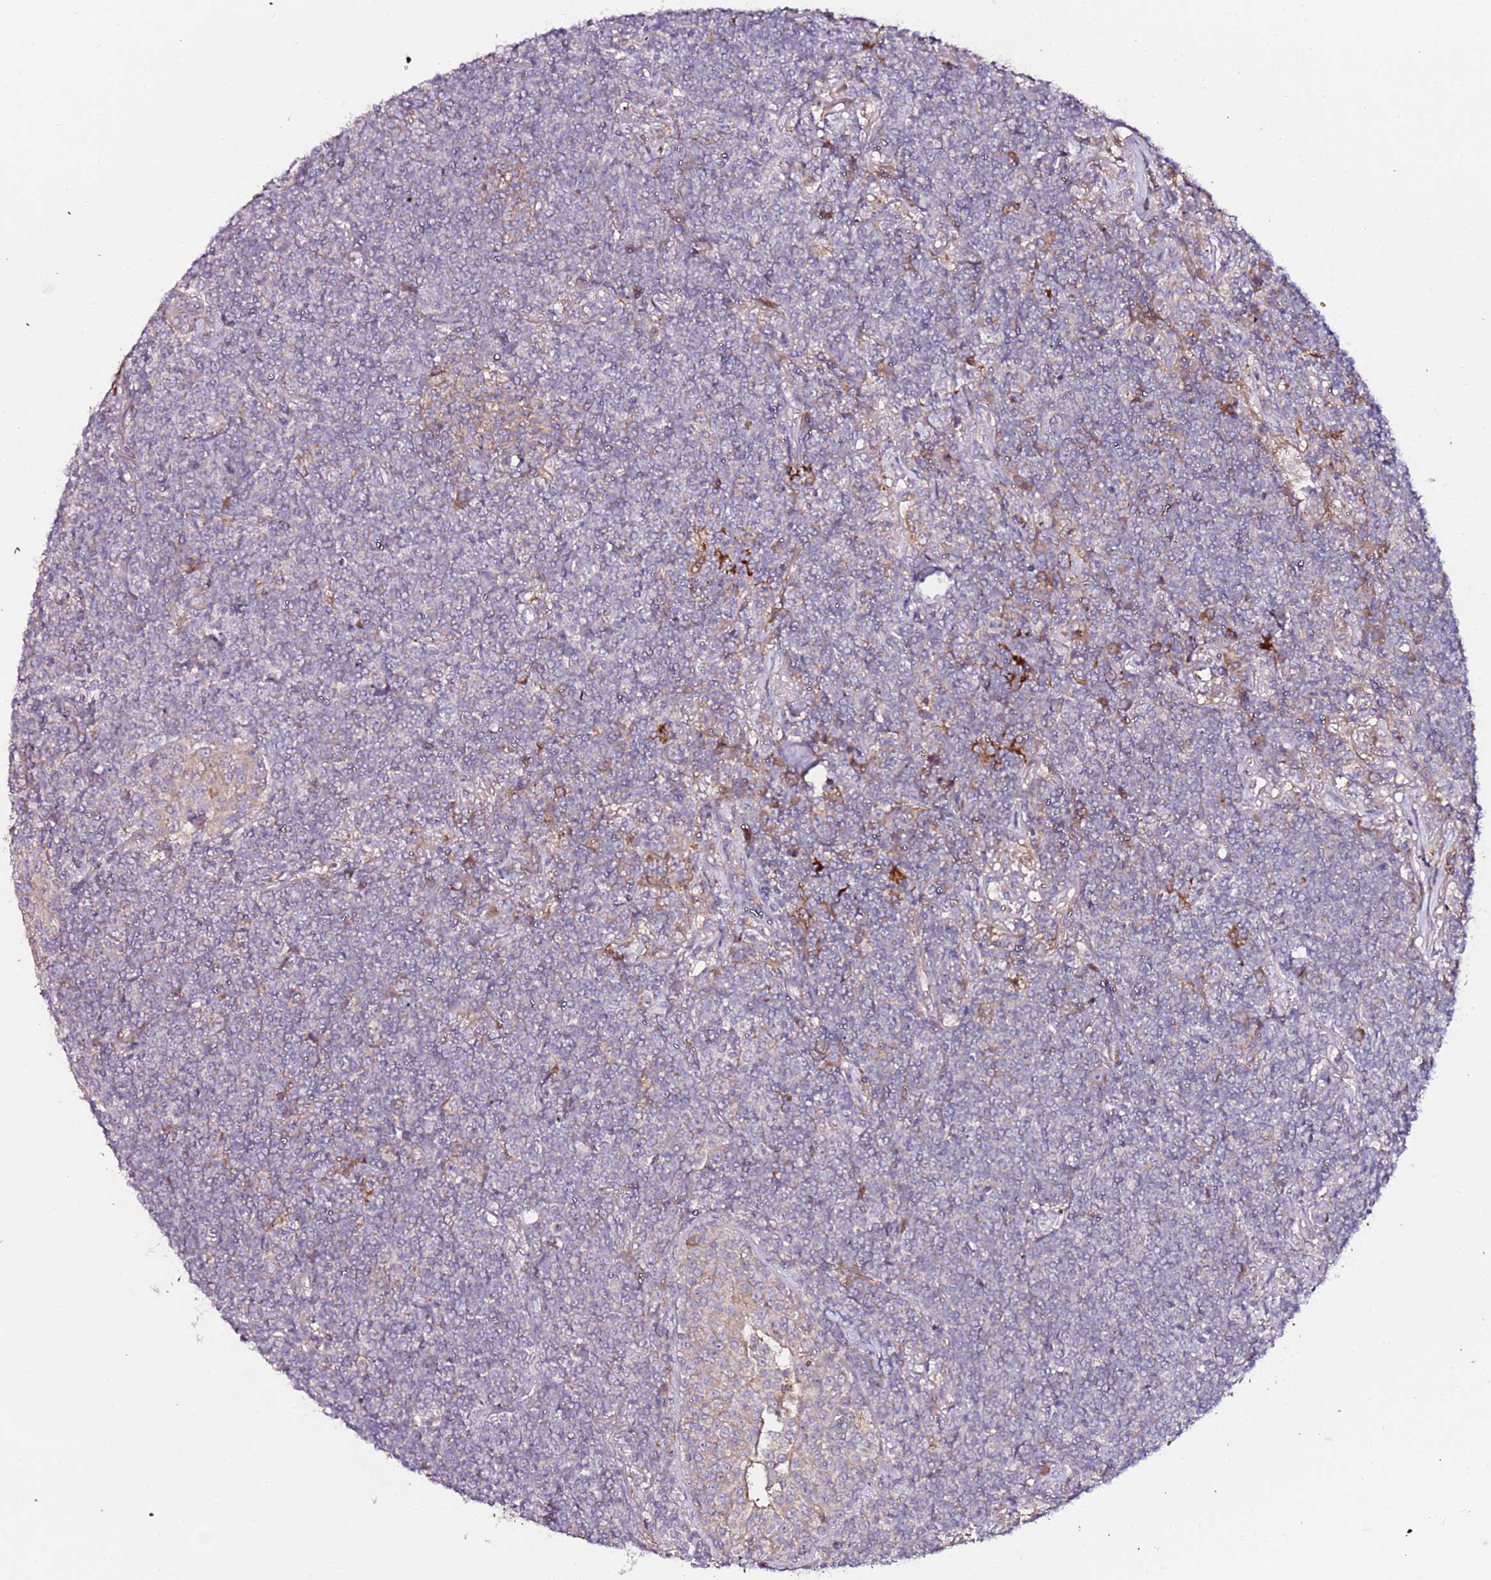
{"staining": {"intensity": "negative", "quantity": "none", "location": "none"}, "tissue": "lymphoma", "cell_type": "Tumor cells", "image_type": "cancer", "snomed": [{"axis": "morphology", "description": "Malignant lymphoma, non-Hodgkin's type, Low grade"}, {"axis": "topography", "description": "Lung"}], "caption": "Immunohistochemical staining of human lymphoma displays no significant staining in tumor cells.", "gene": "FLVCR1", "patient": {"sex": "female", "age": 71}}